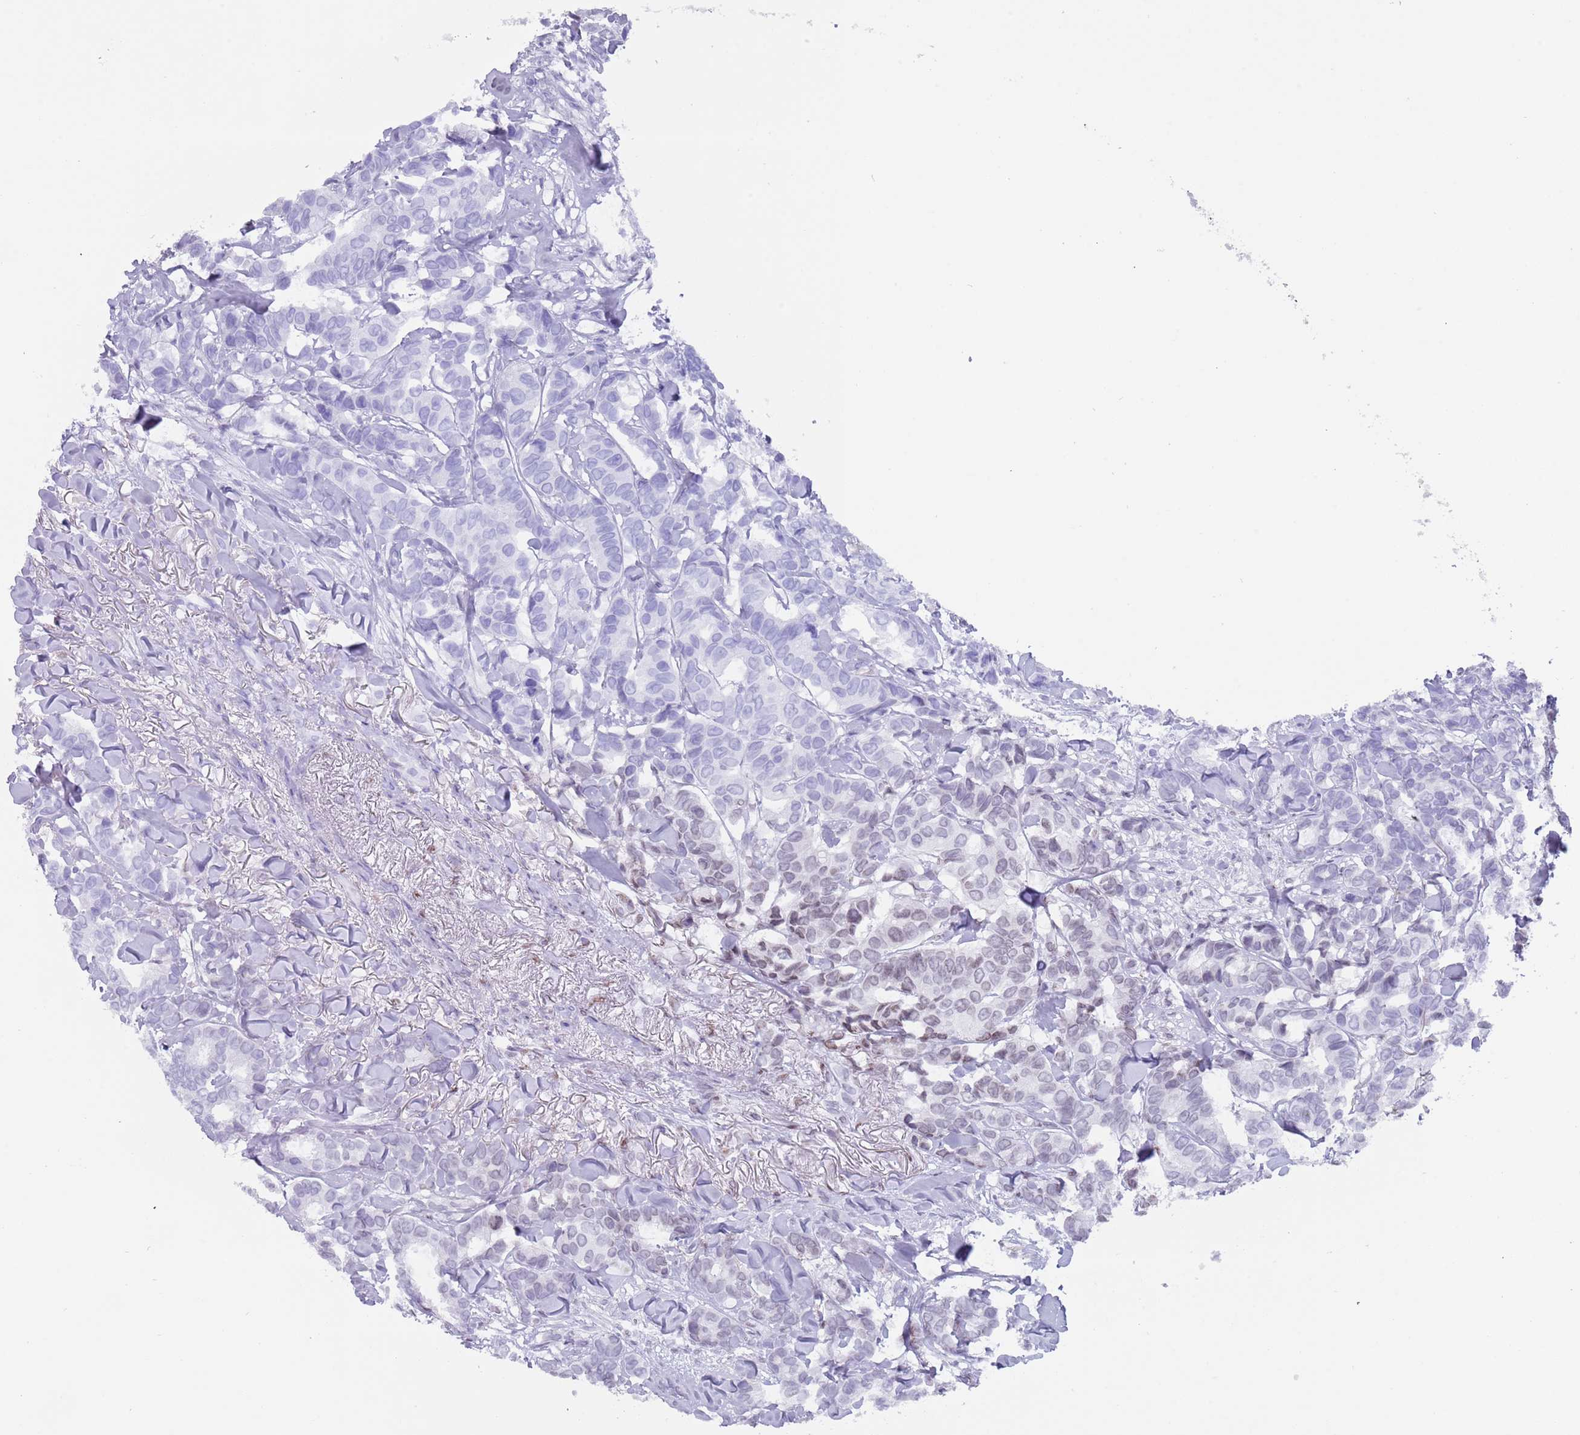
{"staining": {"intensity": "moderate", "quantity": "<25%", "location": "nuclear"}, "tissue": "breast cancer", "cell_type": "Tumor cells", "image_type": "cancer", "snomed": [{"axis": "morphology", "description": "Duct carcinoma"}, {"axis": "topography", "description": "Breast"}], "caption": "Moderate nuclear positivity is seen in about <25% of tumor cells in breast cancer (invasive ductal carcinoma). Using DAB (brown) and hematoxylin (blue) stains, captured at high magnification using brightfield microscopy.", "gene": "HDAC8", "patient": {"sex": "female", "age": 87}}